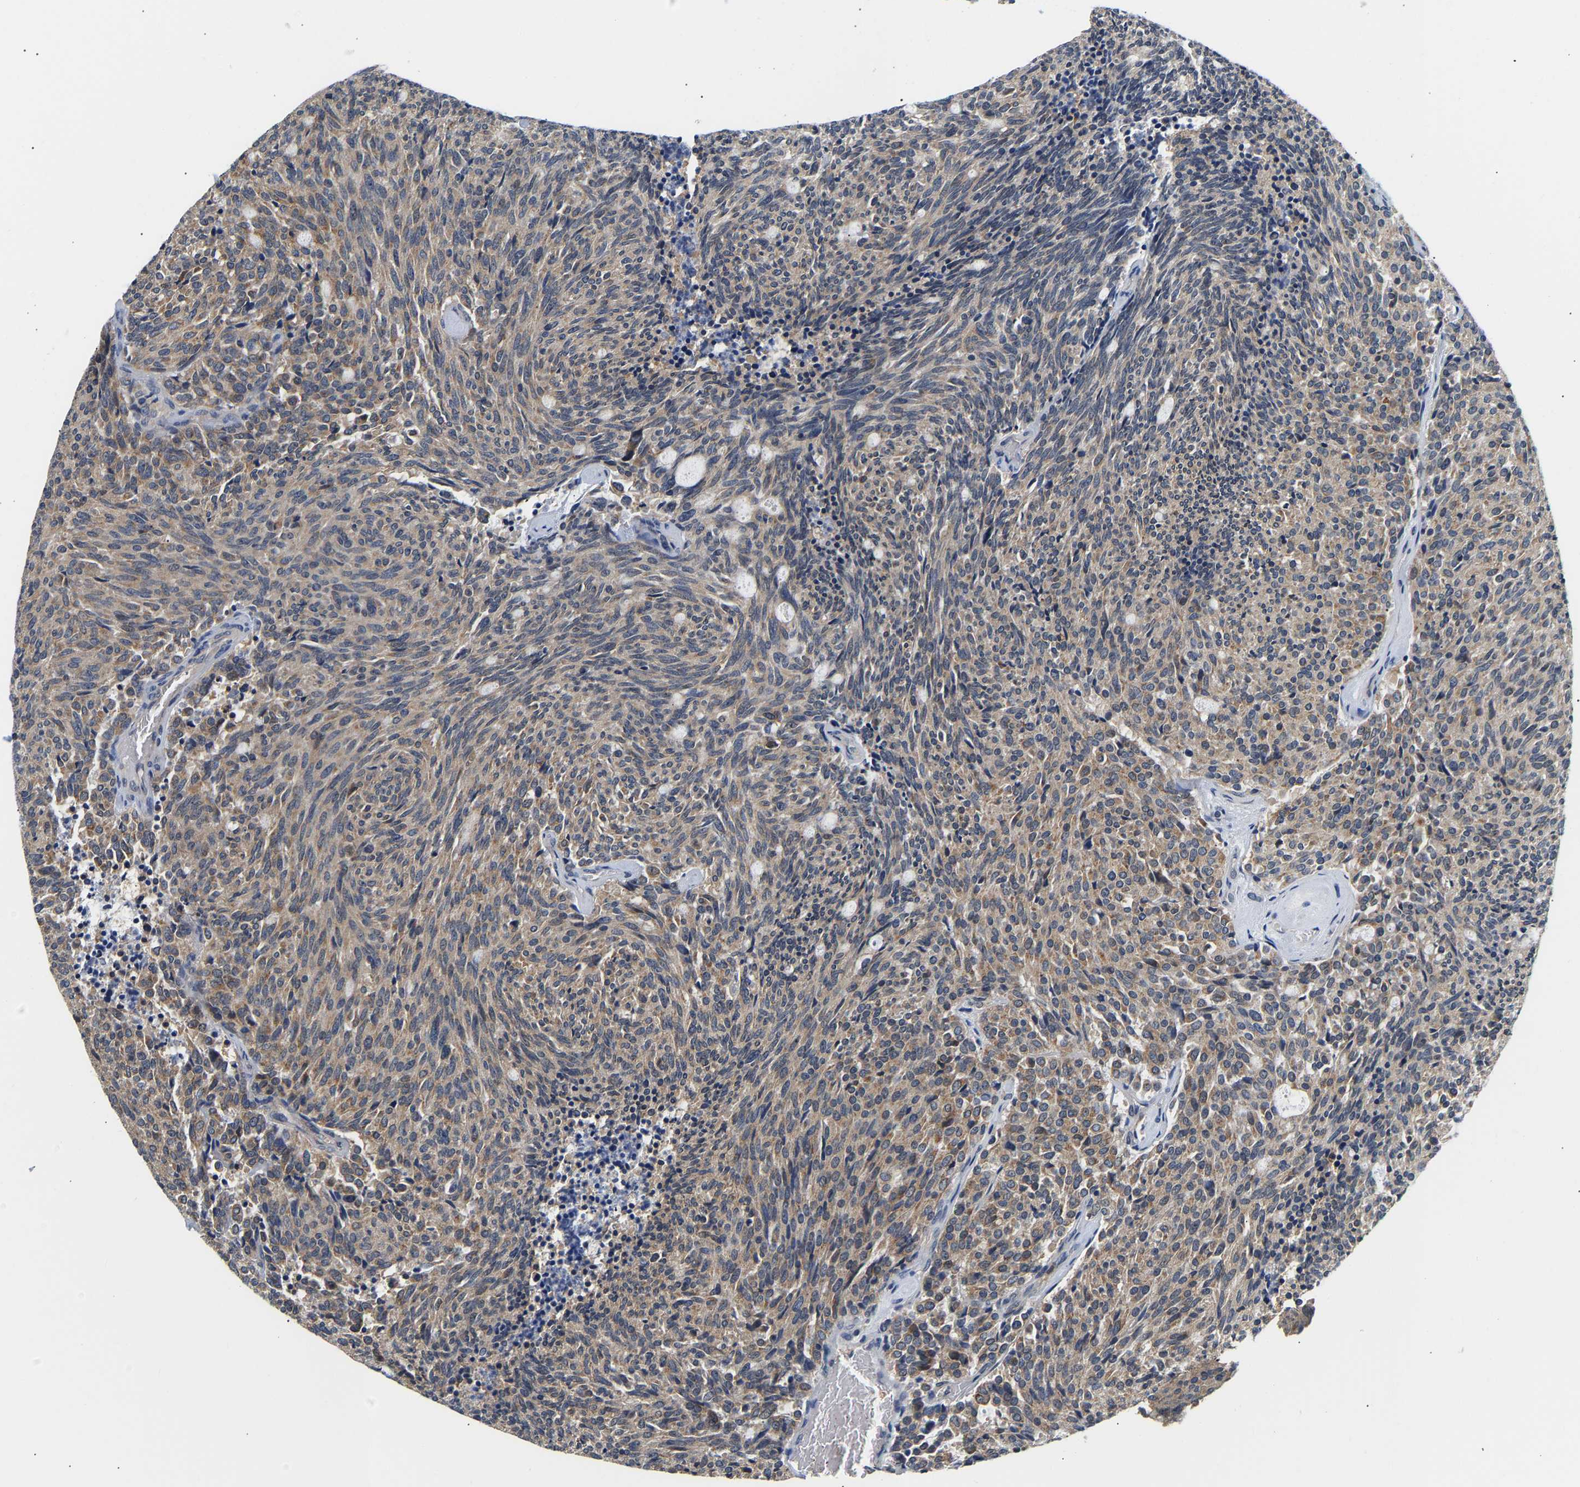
{"staining": {"intensity": "weak", "quantity": "25%-75%", "location": "cytoplasmic/membranous"}, "tissue": "carcinoid", "cell_type": "Tumor cells", "image_type": "cancer", "snomed": [{"axis": "morphology", "description": "Carcinoid, malignant, NOS"}, {"axis": "topography", "description": "Pancreas"}], "caption": "Tumor cells reveal weak cytoplasmic/membranous positivity in about 25%-75% of cells in malignant carcinoid. Using DAB (3,3'-diaminobenzidine) (brown) and hematoxylin (blue) stains, captured at high magnification using brightfield microscopy.", "gene": "PPID", "patient": {"sex": "female", "age": 54}}